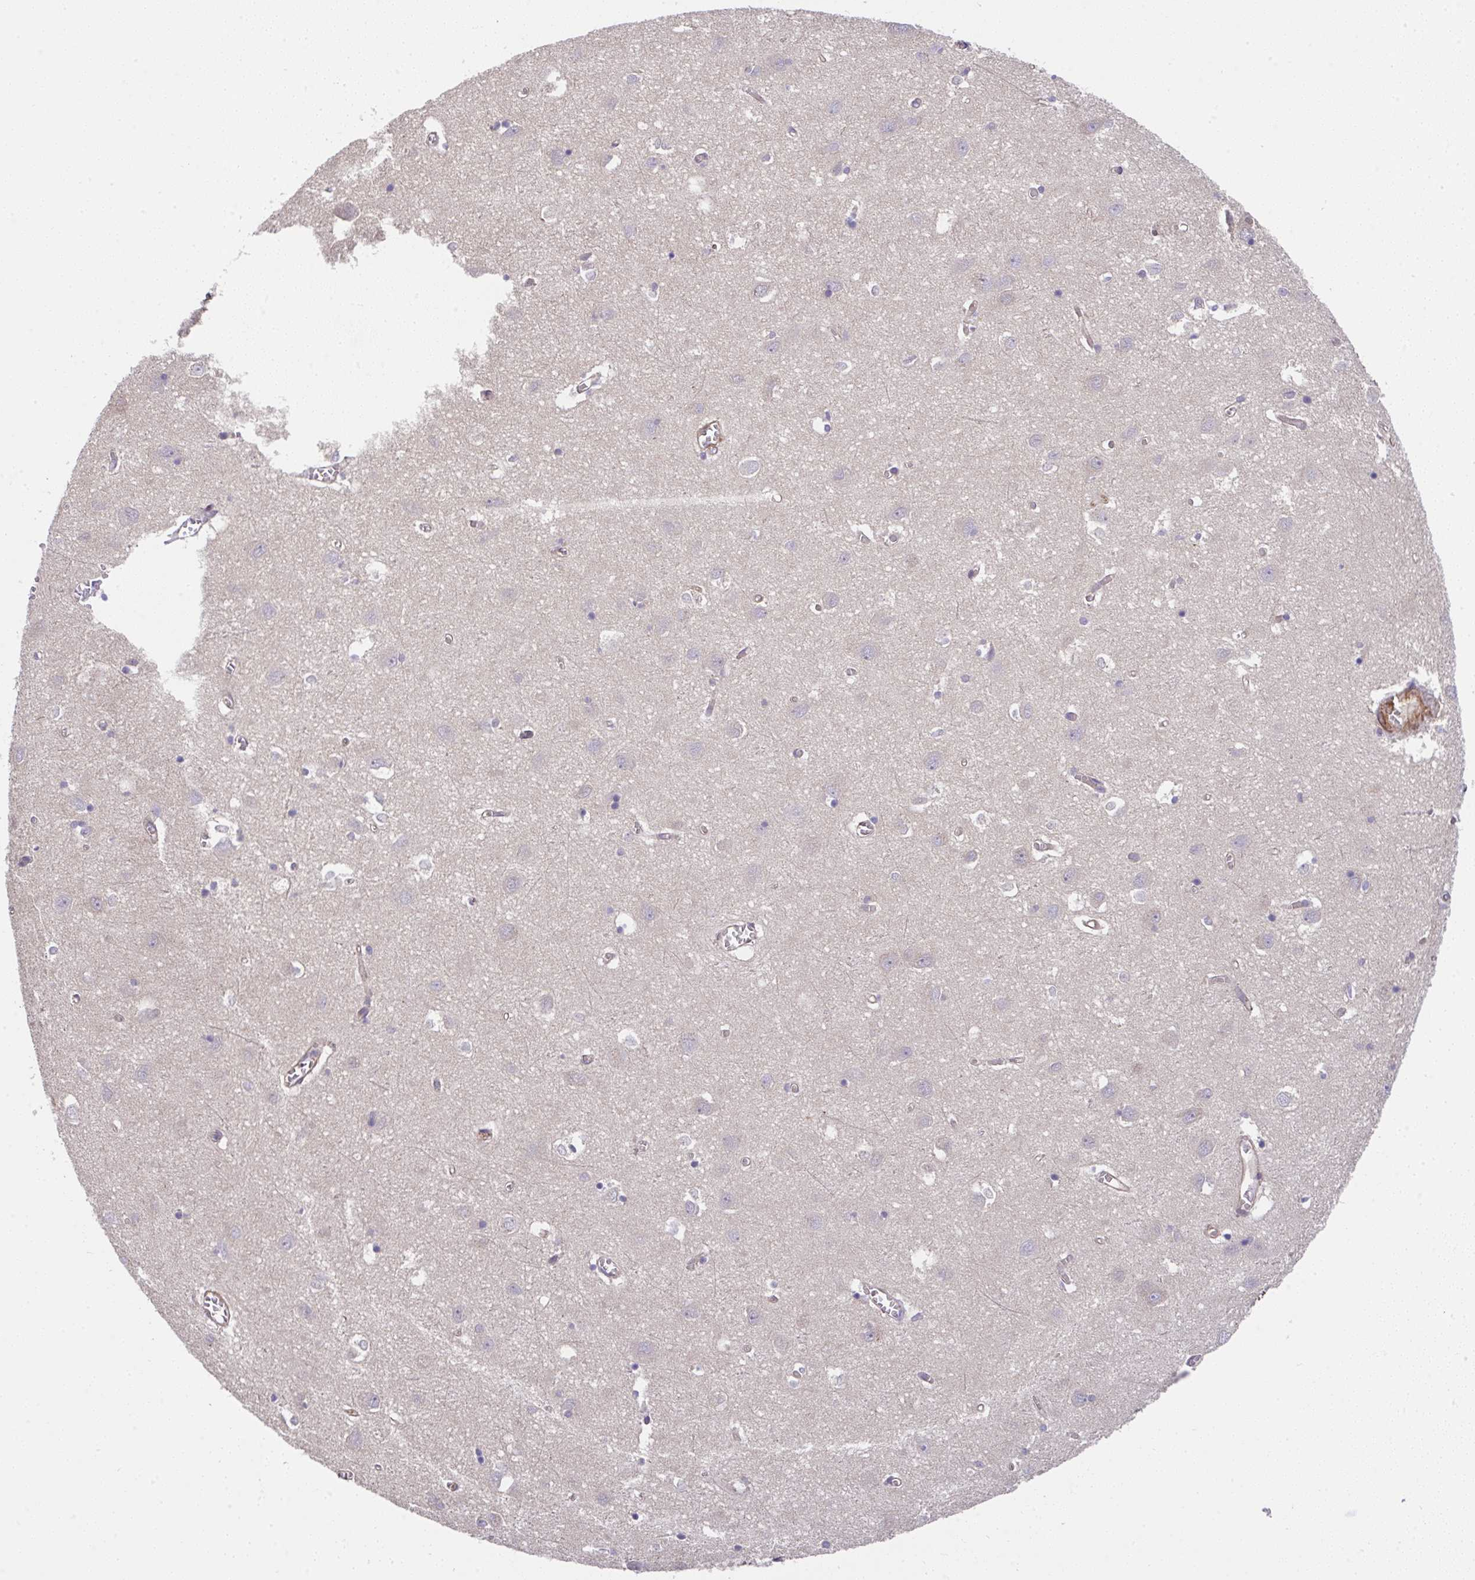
{"staining": {"intensity": "moderate", "quantity": "25%-75%", "location": "cytoplasmic/membranous"}, "tissue": "cerebral cortex", "cell_type": "Endothelial cells", "image_type": "normal", "snomed": [{"axis": "morphology", "description": "Normal tissue, NOS"}, {"axis": "topography", "description": "Cerebral cortex"}], "caption": "A high-resolution micrograph shows immunohistochemistry staining of benign cerebral cortex, which reveals moderate cytoplasmic/membranous staining in about 25%-75% of endothelial cells.", "gene": "ZNF696", "patient": {"sex": "male", "age": 70}}